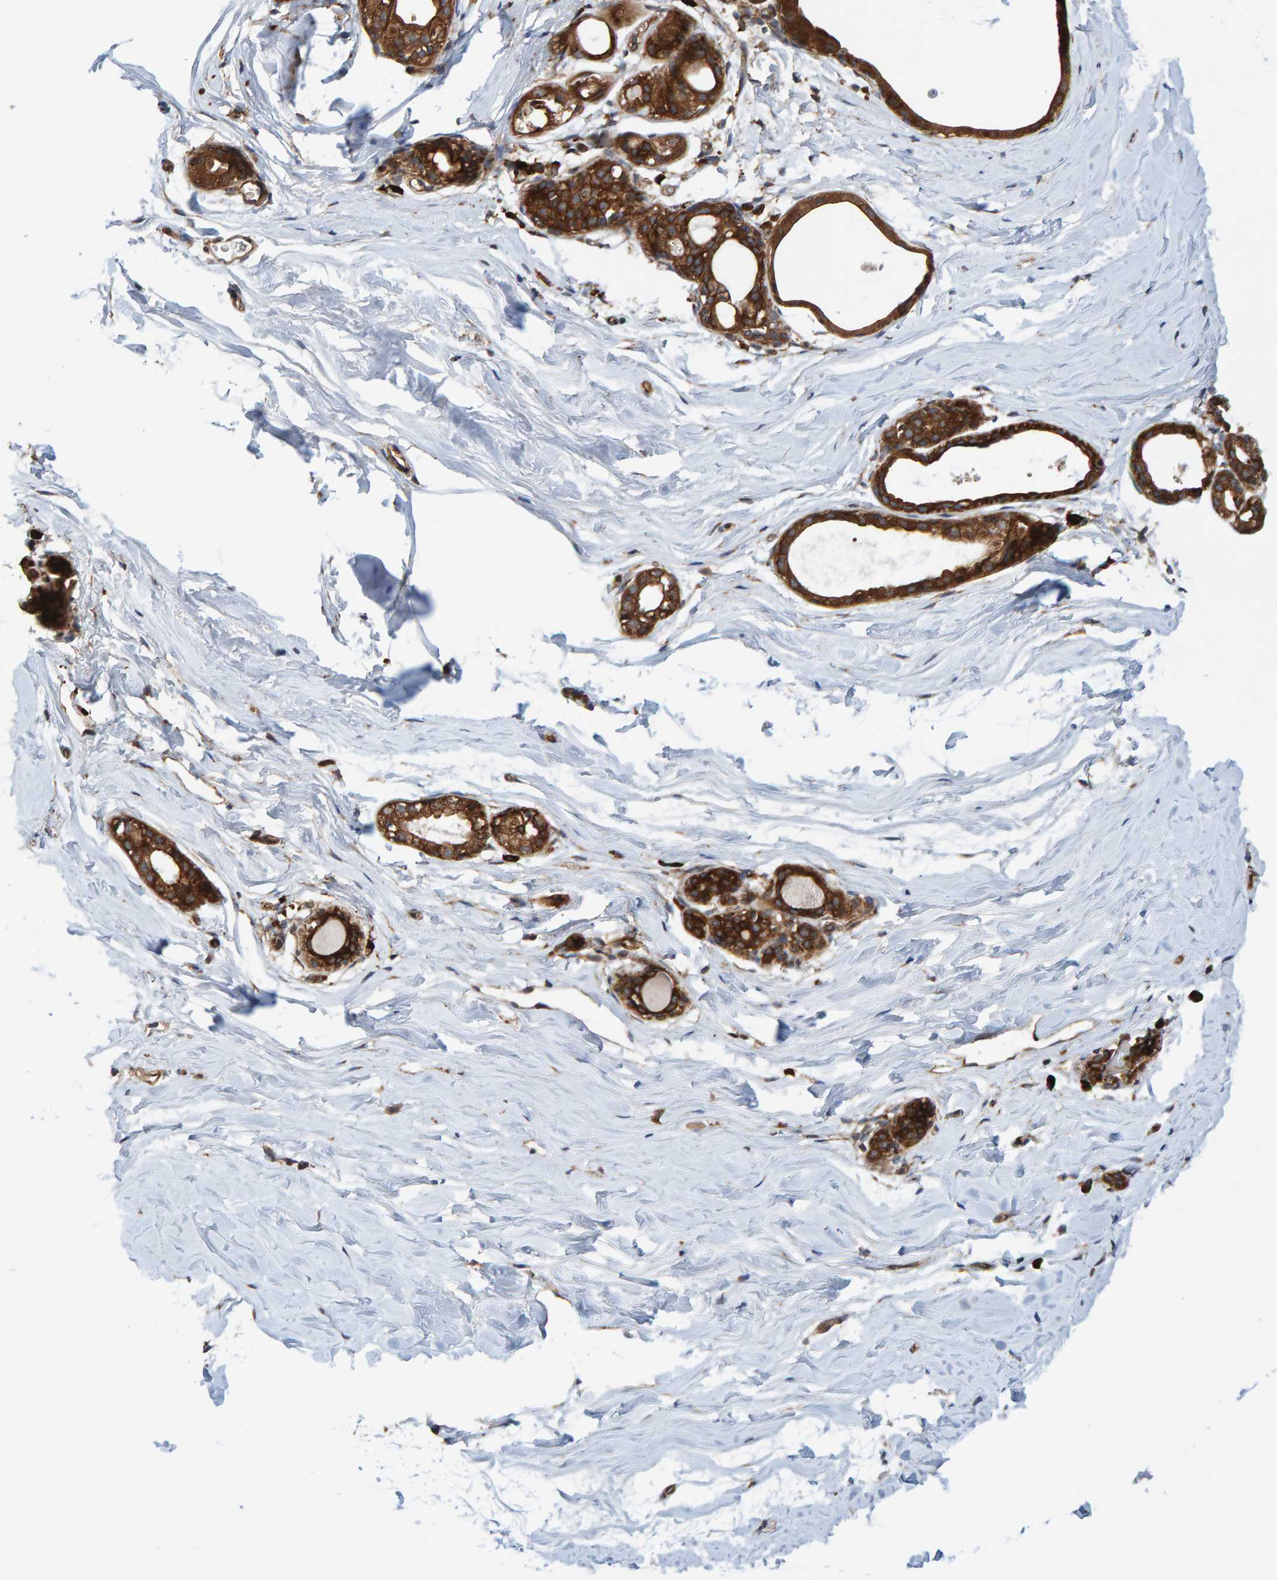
{"staining": {"intensity": "negative", "quantity": "none", "location": "none"}, "tissue": "breast", "cell_type": "Adipocytes", "image_type": "normal", "snomed": [{"axis": "morphology", "description": "Normal tissue, NOS"}, {"axis": "topography", "description": "Breast"}], "caption": "DAB immunohistochemical staining of benign breast exhibits no significant positivity in adipocytes. Nuclei are stained in blue.", "gene": "KIAA0753", "patient": {"sex": "female", "age": 62}}